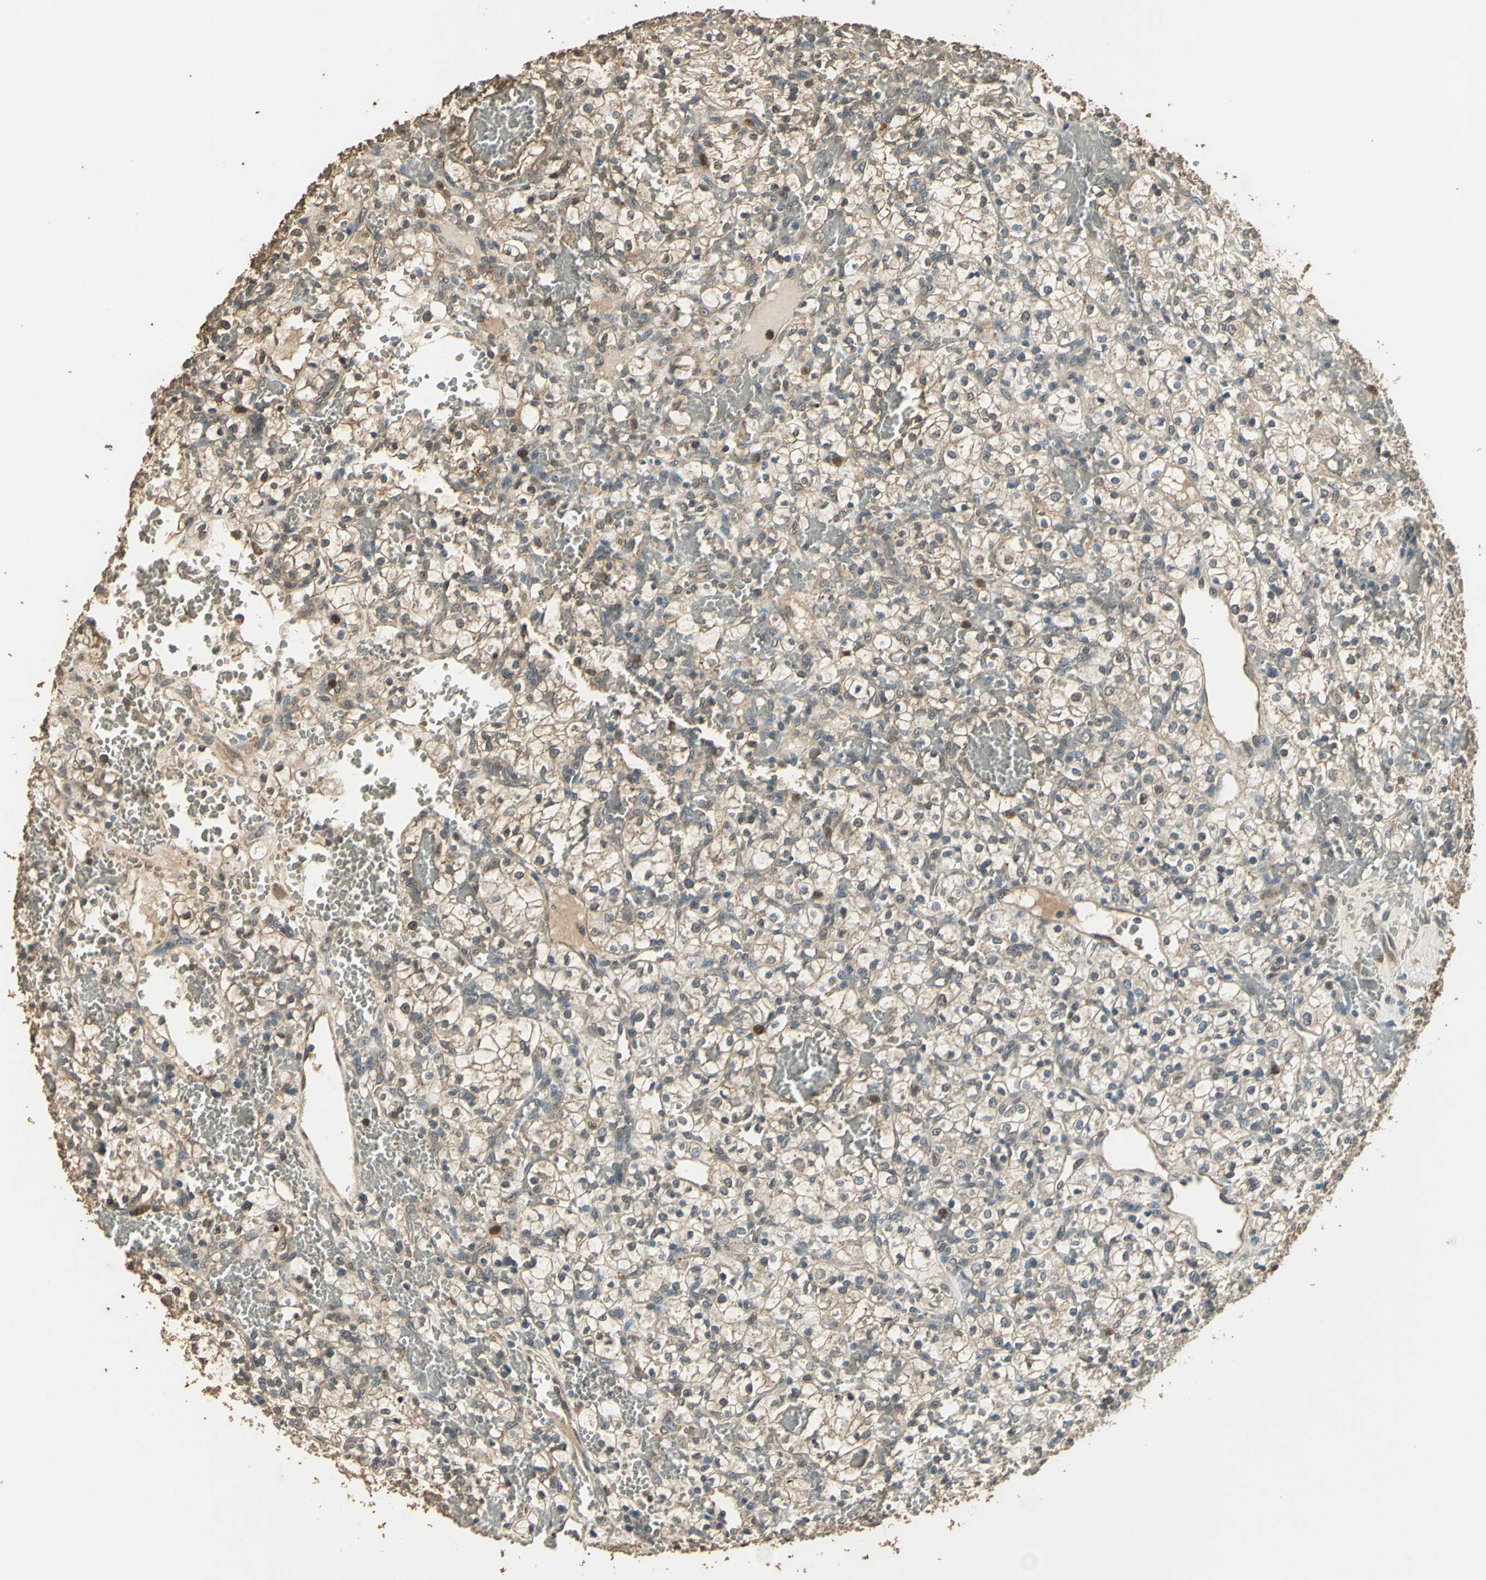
{"staining": {"intensity": "weak", "quantity": ">75%", "location": "cytoplasmic/membranous"}, "tissue": "renal cancer", "cell_type": "Tumor cells", "image_type": "cancer", "snomed": [{"axis": "morphology", "description": "Adenocarcinoma, NOS"}, {"axis": "topography", "description": "Kidney"}], "caption": "Immunohistochemical staining of renal cancer exhibits low levels of weak cytoplasmic/membranous expression in about >75% of tumor cells.", "gene": "TMPRSS4", "patient": {"sex": "female", "age": 60}}